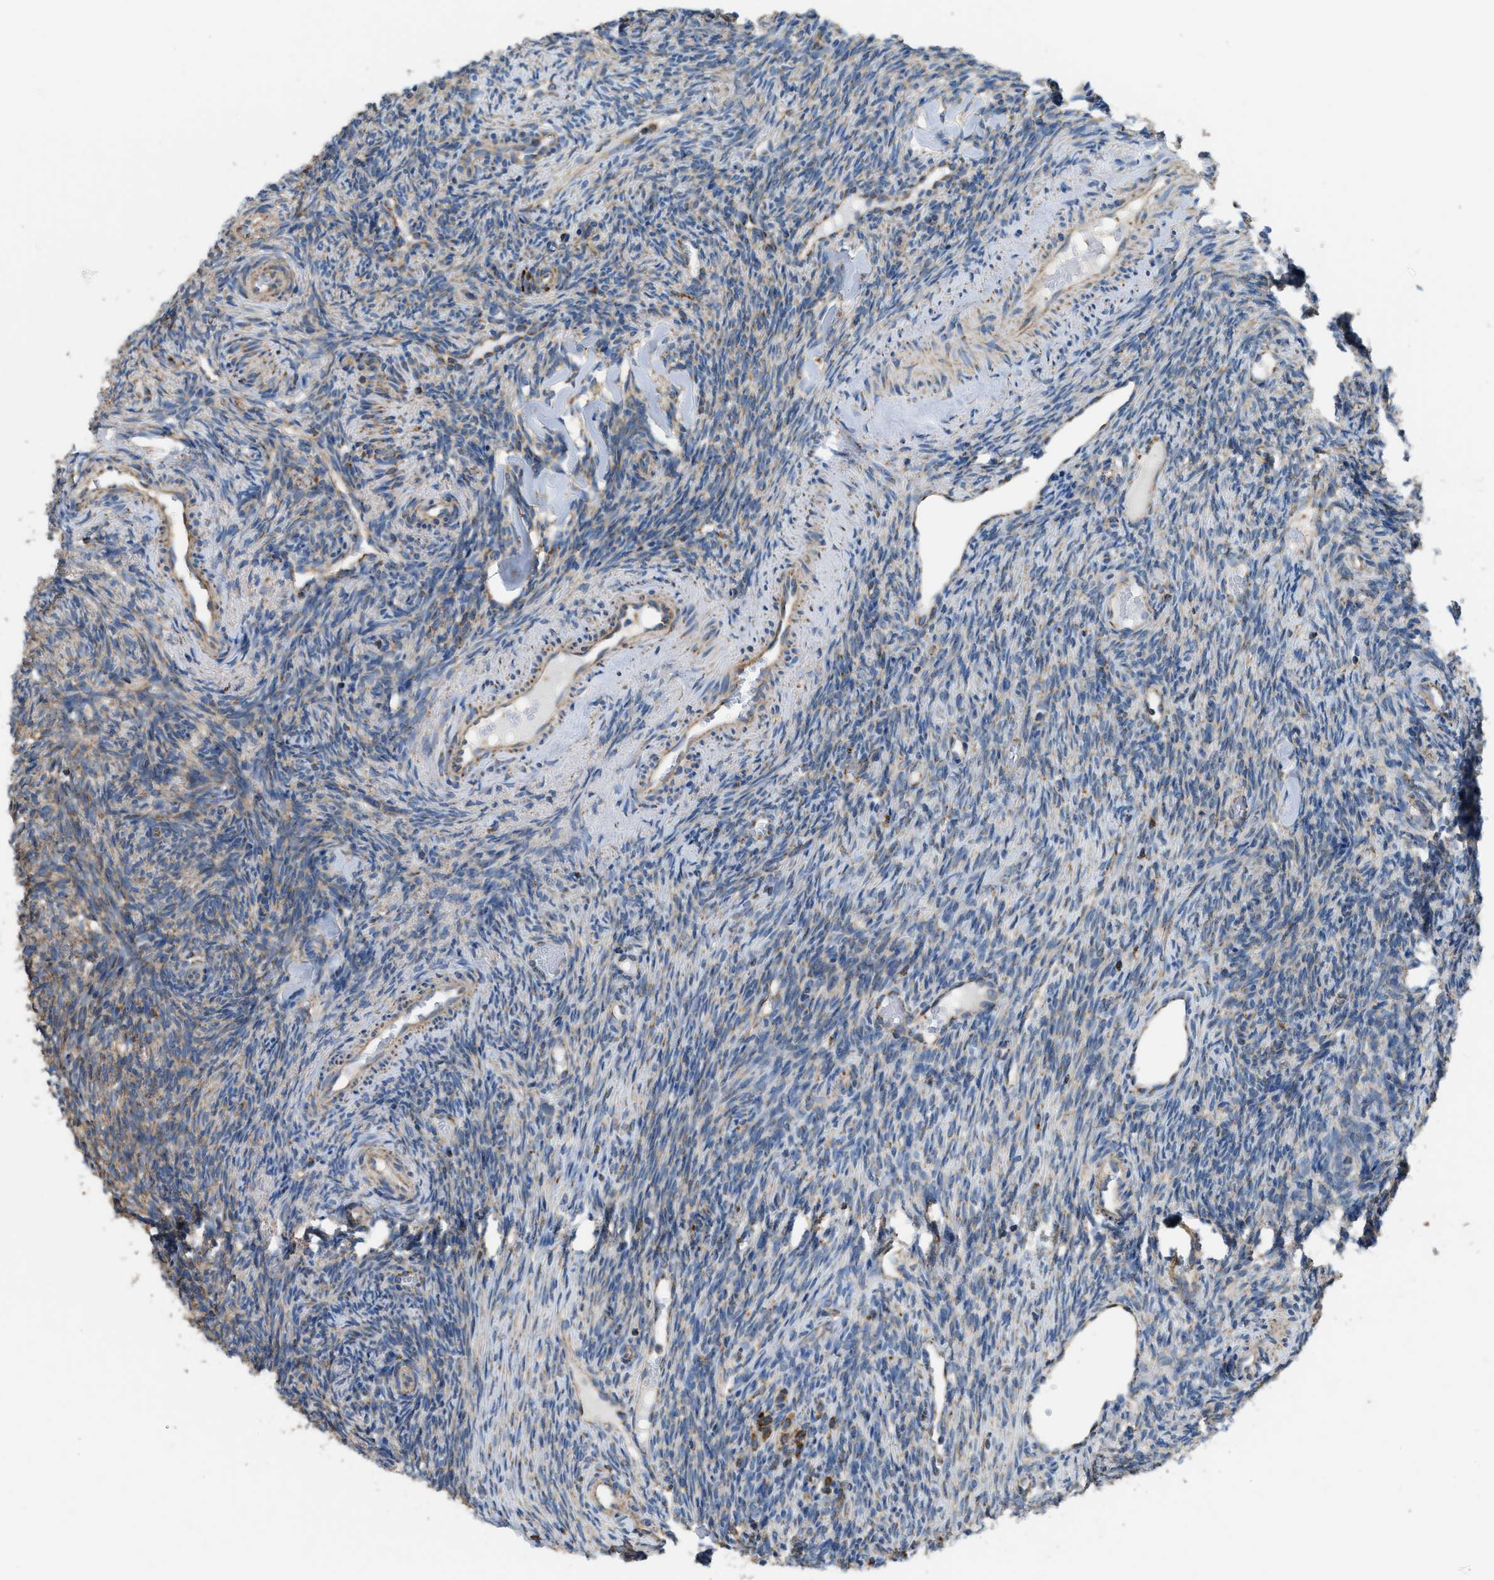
{"staining": {"intensity": "moderate", "quantity": "<25%", "location": "cytoplasmic/membranous"}, "tissue": "ovary", "cell_type": "Follicle cells", "image_type": "normal", "snomed": [{"axis": "morphology", "description": "Normal tissue, NOS"}, {"axis": "topography", "description": "Ovary"}], "caption": "An immunohistochemistry histopathology image of normal tissue is shown. Protein staining in brown highlights moderate cytoplasmic/membranous positivity in ovary within follicle cells.", "gene": "ETFB", "patient": {"sex": "female", "age": 41}}